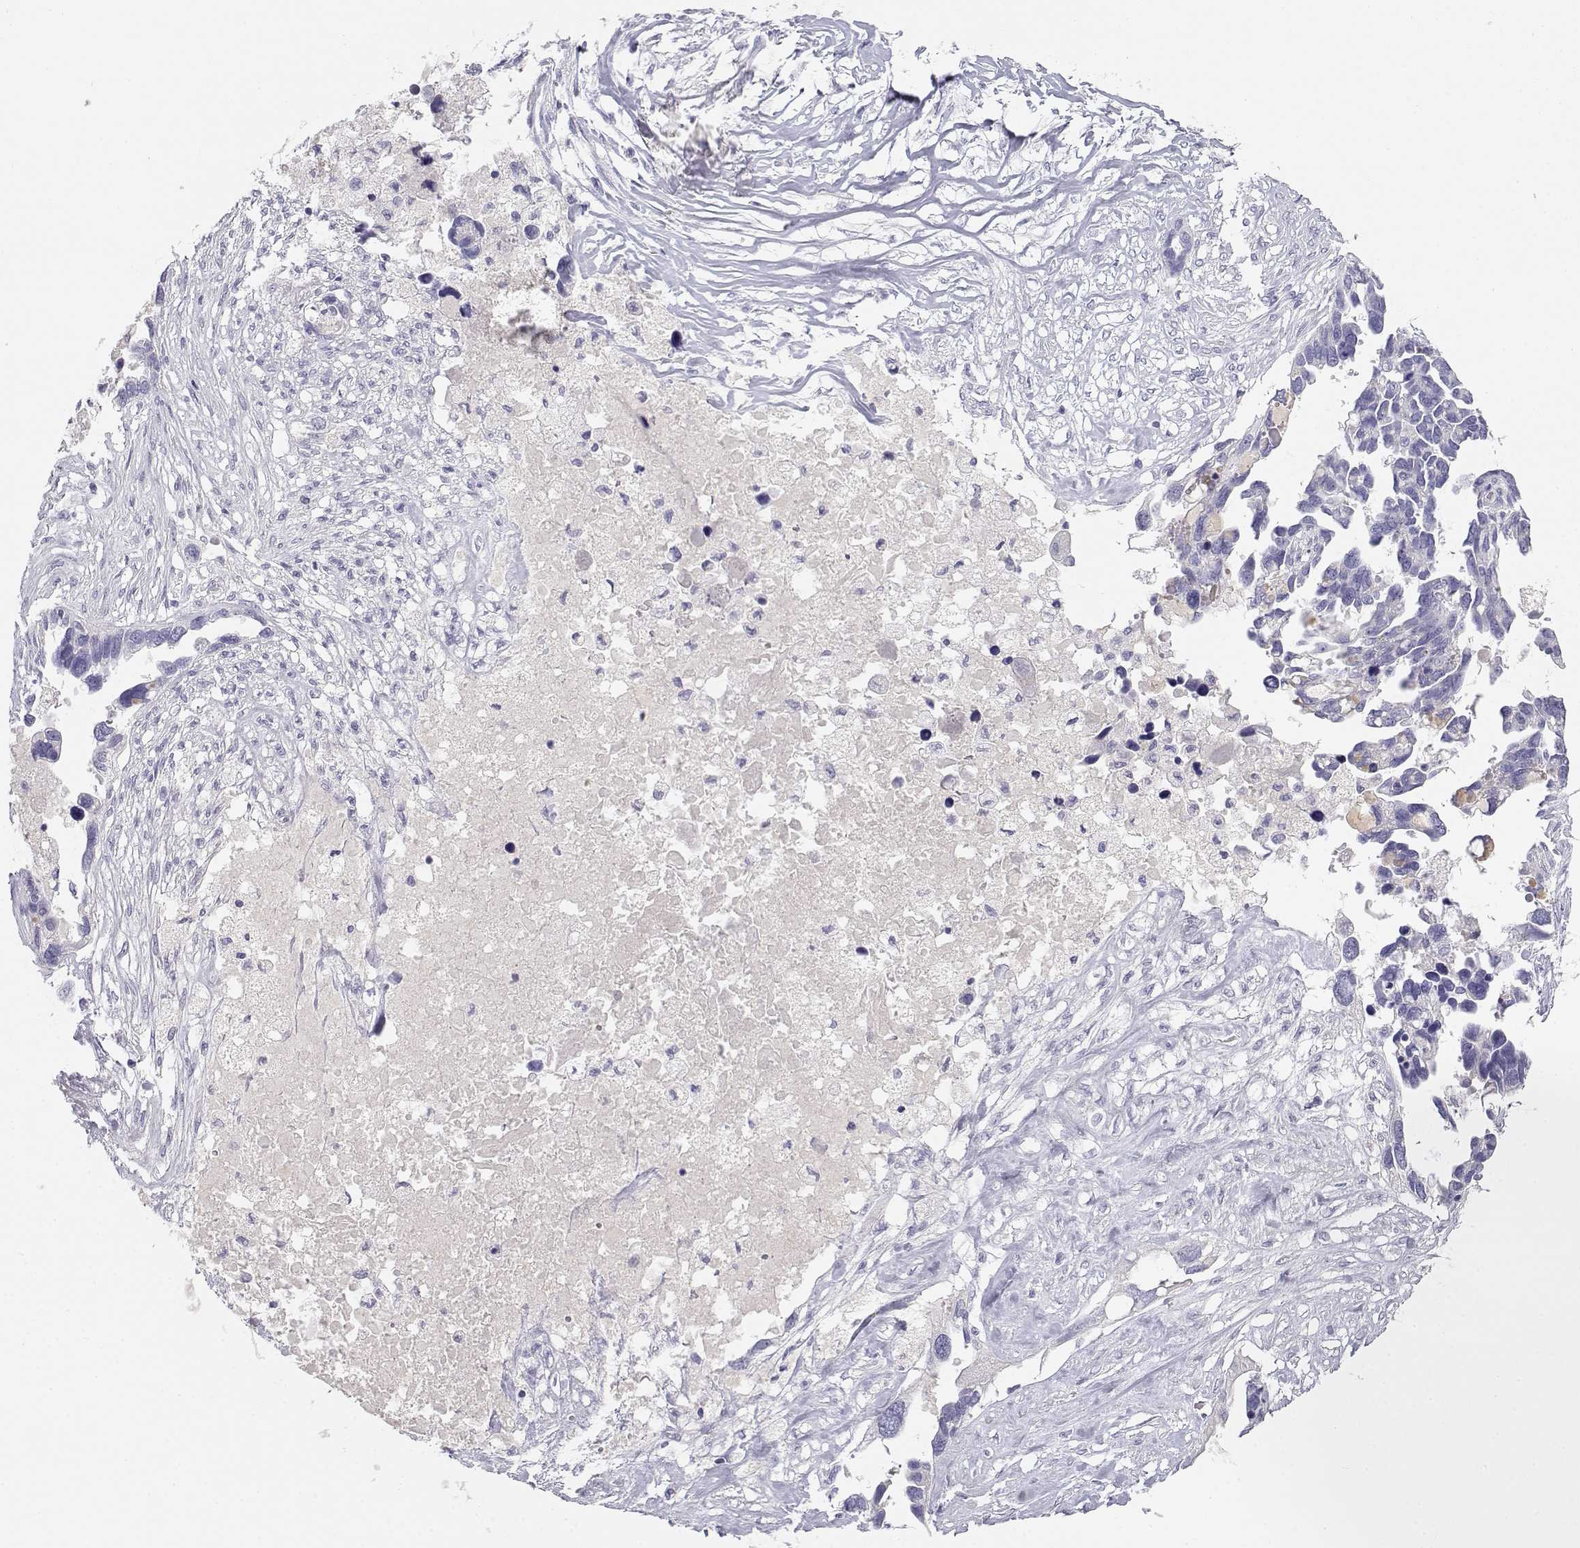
{"staining": {"intensity": "negative", "quantity": "none", "location": "none"}, "tissue": "ovarian cancer", "cell_type": "Tumor cells", "image_type": "cancer", "snomed": [{"axis": "morphology", "description": "Cystadenocarcinoma, serous, NOS"}, {"axis": "topography", "description": "Ovary"}], "caption": "Image shows no protein staining in tumor cells of serous cystadenocarcinoma (ovarian) tissue.", "gene": "GPR174", "patient": {"sex": "female", "age": 54}}